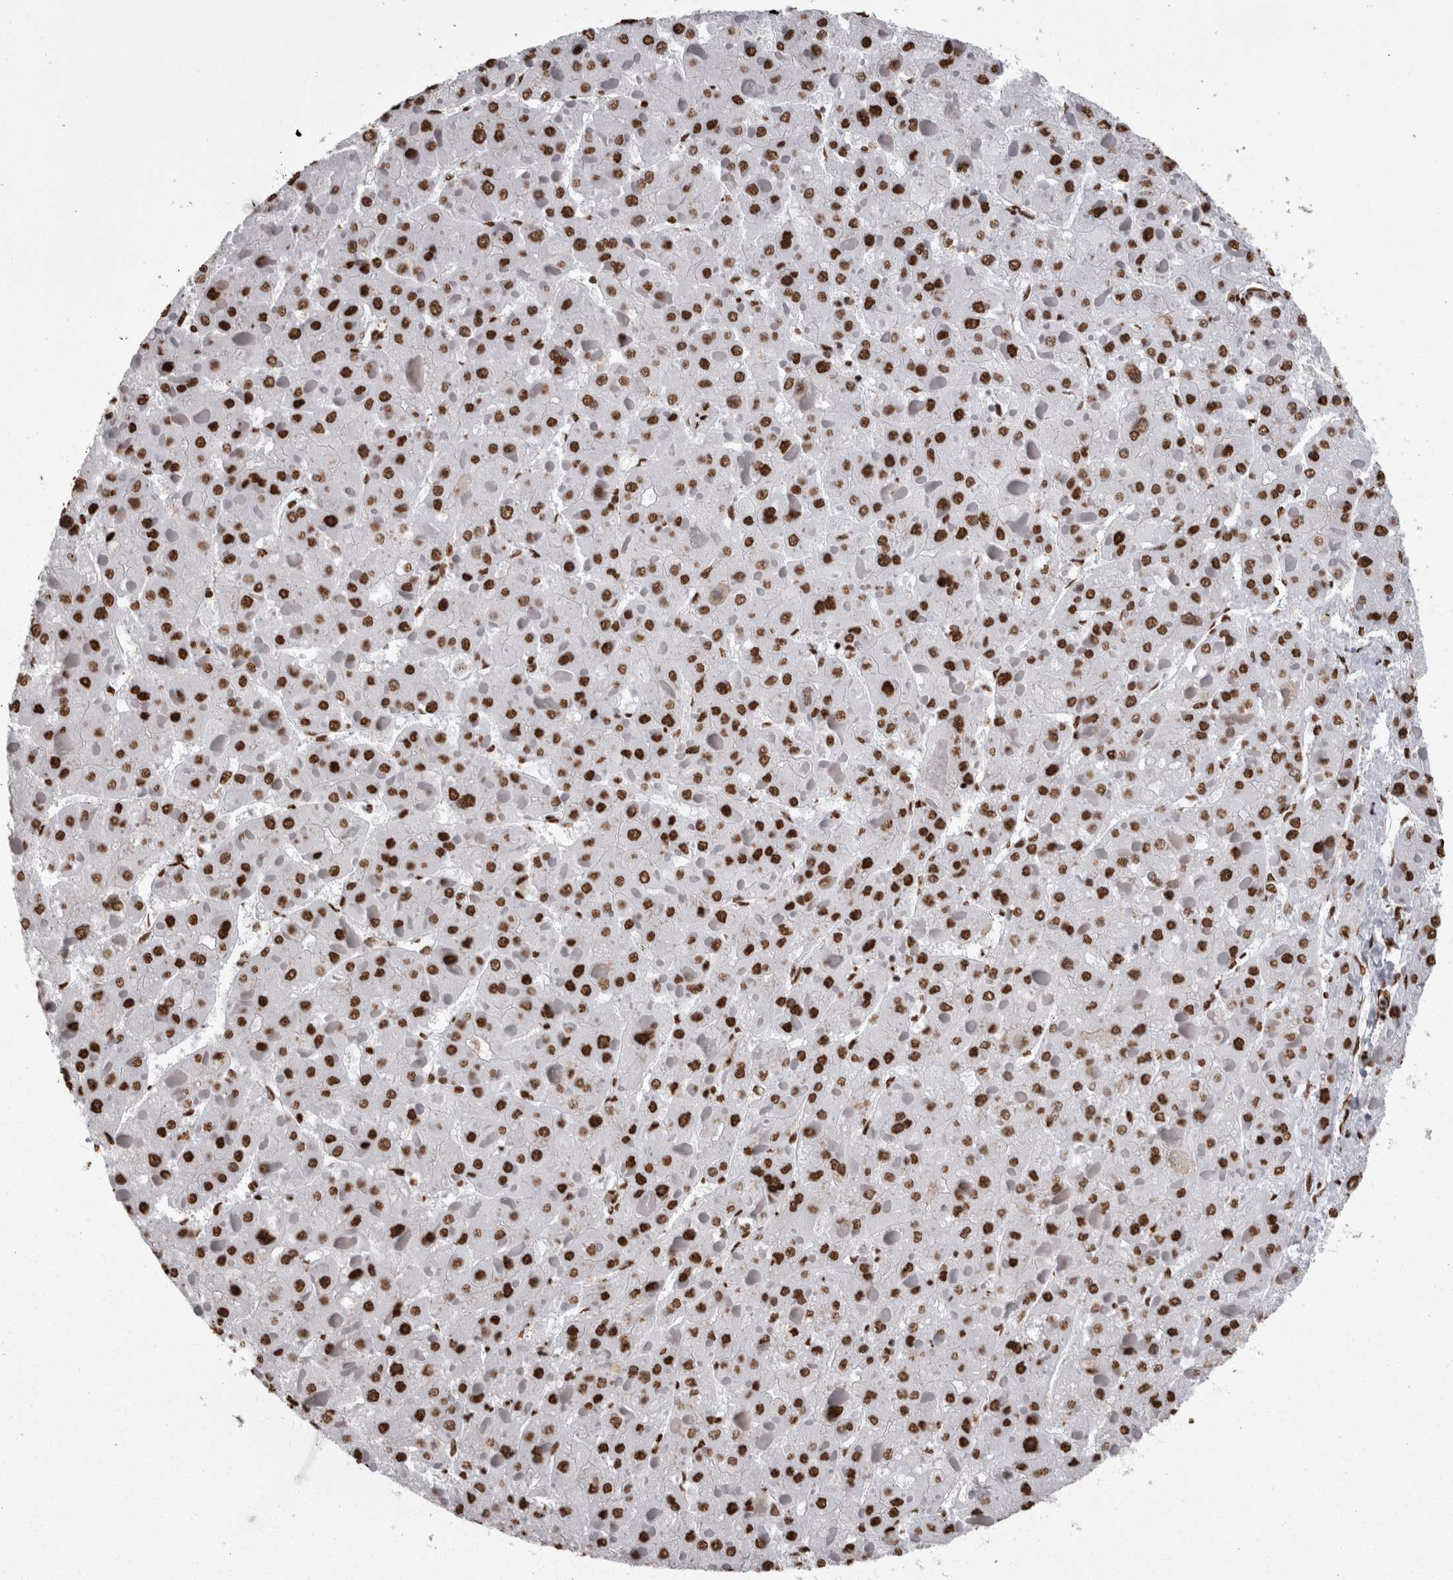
{"staining": {"intensity": "strong", "quantity": ">75%", "location": "nuclear"}, "tissue": "liver cancer", "cell_type": "Tumor cells", "image_type": "cancer", "snomed": [{"axis": "morphology", "description": "Carcinoma, Hepatocellular, NOS"}, {"axis": "topography", "description": "Liver"}], "caption": "DAB immunohistochemical staining of human liver cancer displays strong nuclear protein positivity in about >75% of tumor cells.", "gene": "HNRNPM", "patient": {"sex": "female", "age": 73}}